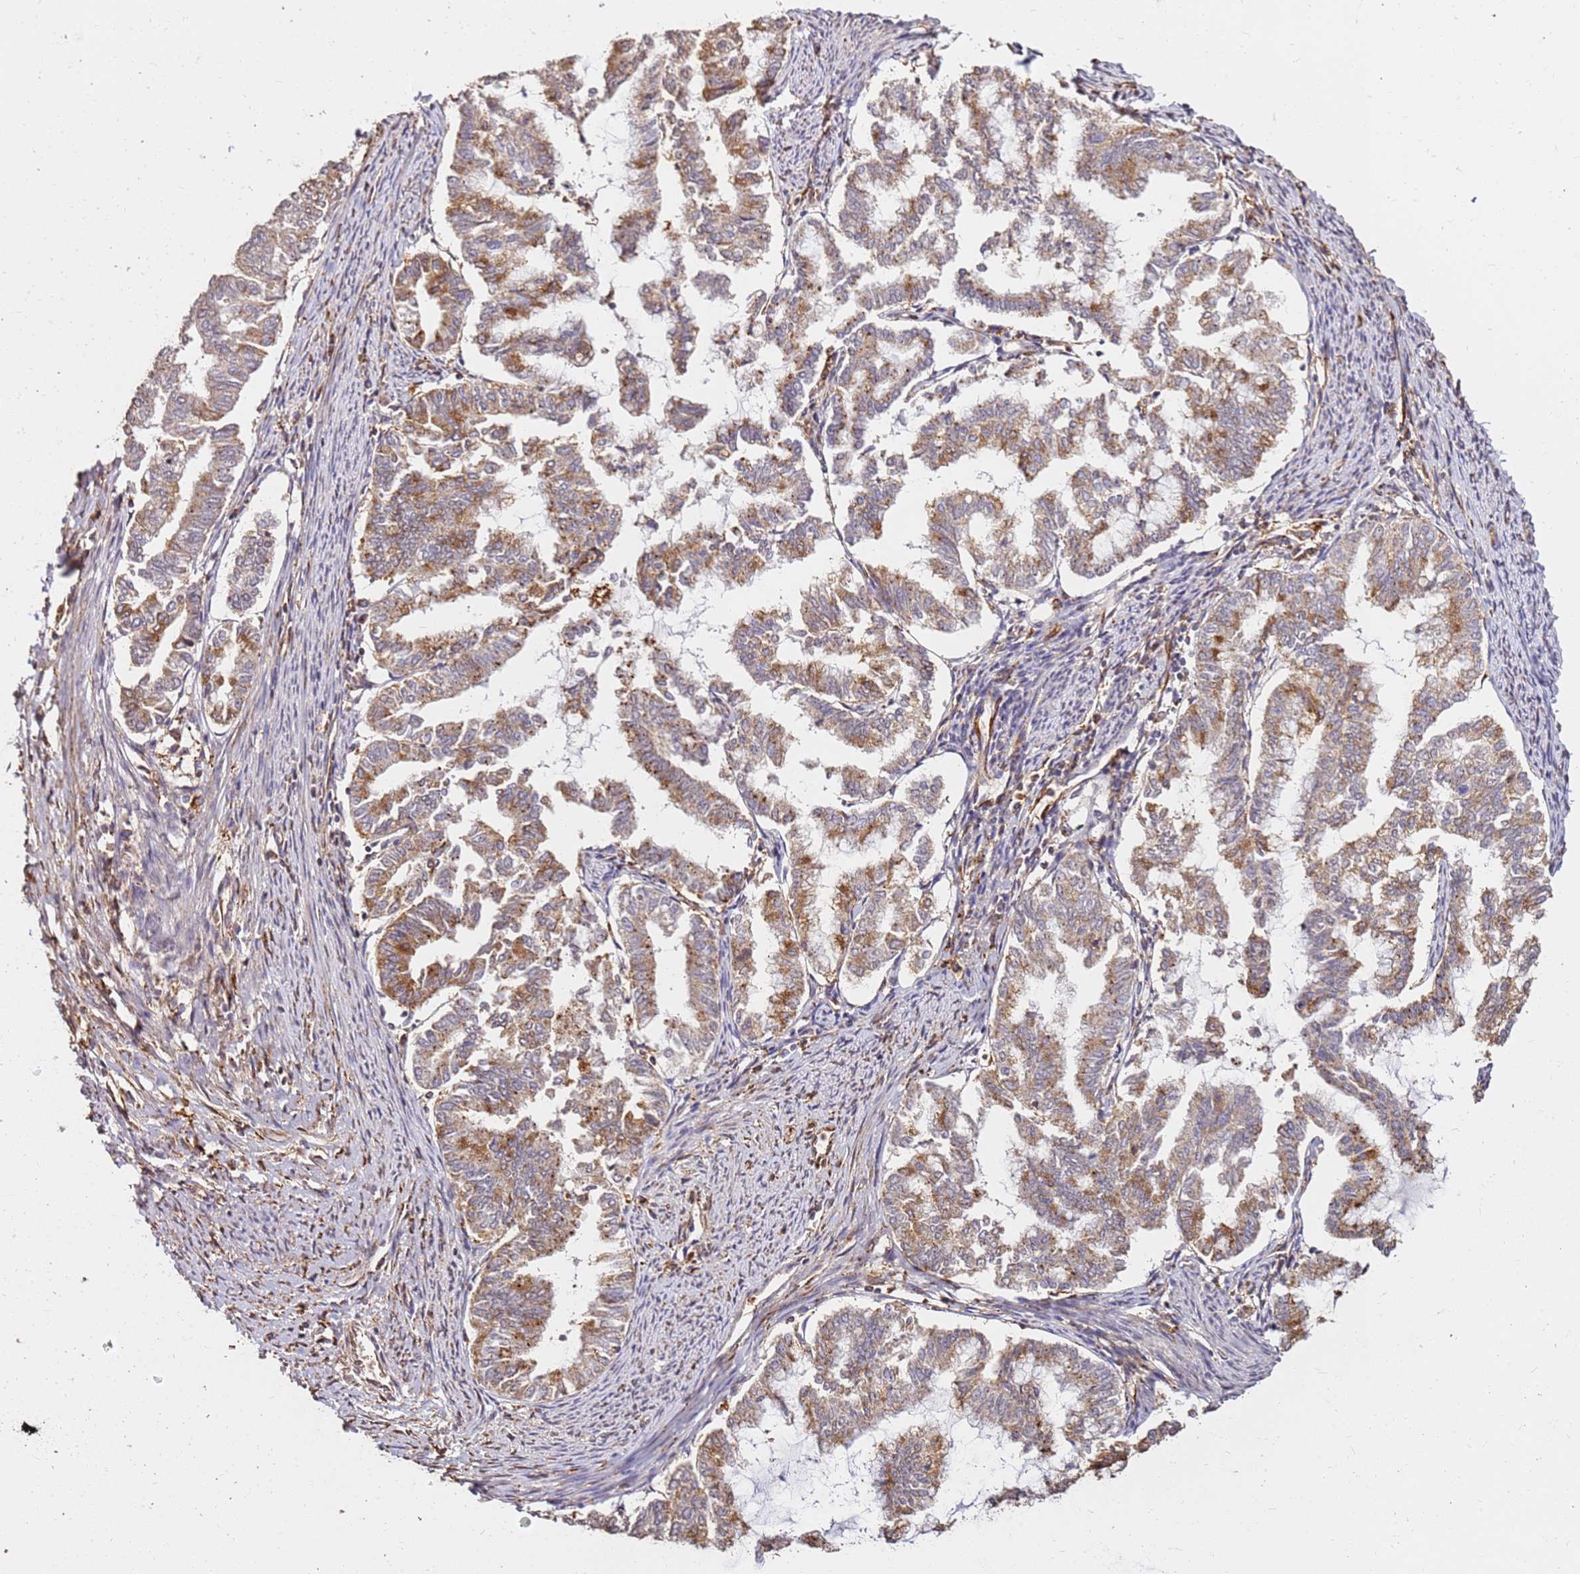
{"staining": {"intensity": "moderate", "quantity": ">75%", "location": "cytoplasmic/membranous"}, "tissue": "endometrial cancer", "cell_type": "Tumor cells", "image_type": "cancer", "snomed": [{"axis": "morphology", "description": "Adenocarcinoma, NOS"}, {"axis": "topography", "description": "Endometrium"}], "caption": "The histopathology image displays a brown stain indicating the presence of a protein in the cytoplasmic/membranous of tumor cells in adenocarcinoma (endometrial). (IHC, brightfield microscopy, high magnification).", "gene": "DVL3", "patient": {"sex": "female", "age": 79}}